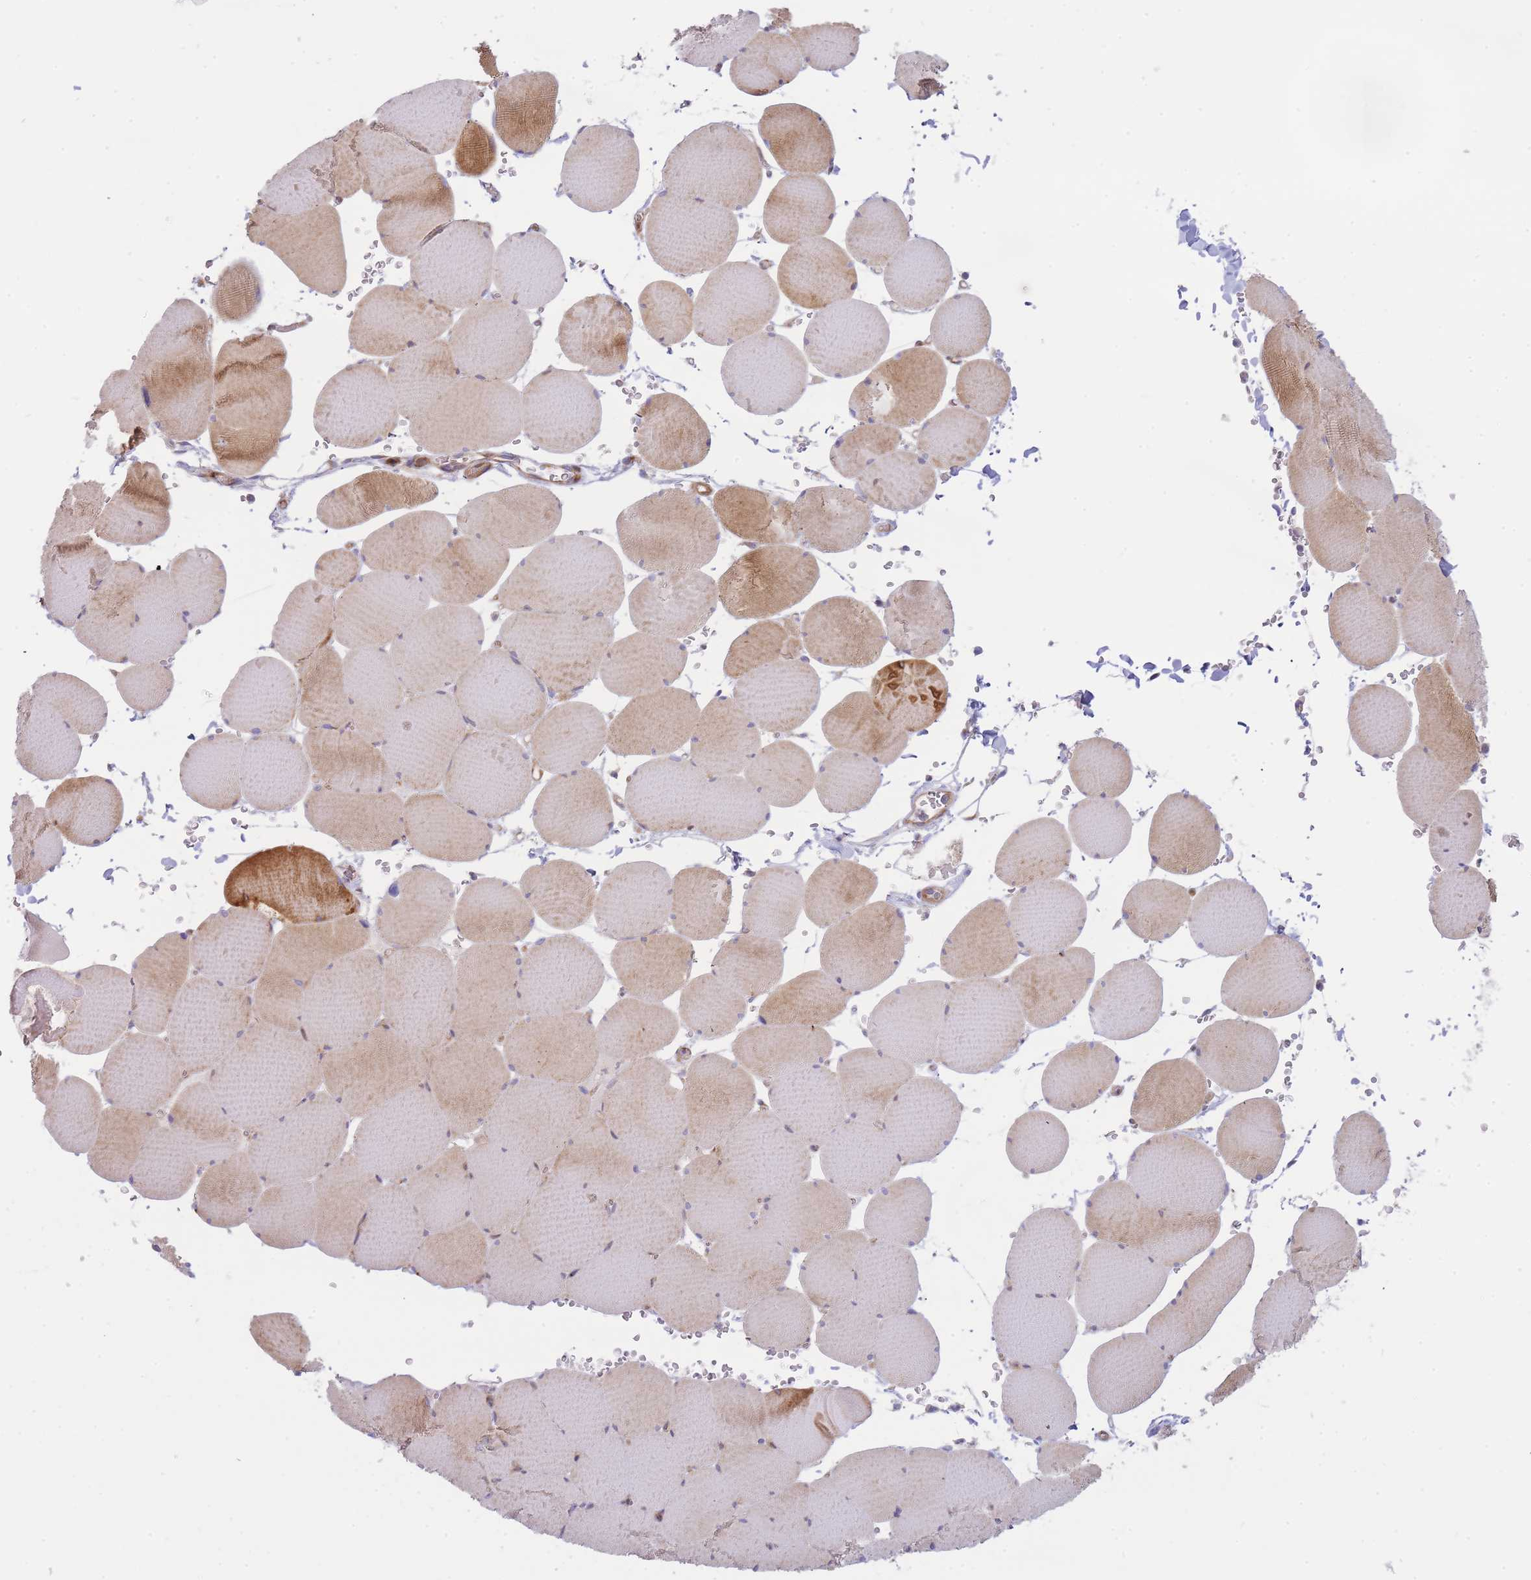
{"staining": {"intensity": "moderate", "quantity": "<25%", "location": "cytoplasmic/membranous"}, "tissue": "skeletal muscle", "cell_type": "Myocytes", "image_type": "normal", "snomed": [{"axis": "morphology", "description": "Normal tissue, NOS"}, {"axis": "topography", "description": "Skeletal muscle"}, {"axis": "topography", "description": "Head-Neck"}], "caption": "Moderate cytoplasmic/membranous staining for a protein is present in approximately <25% of myocytes of benign skeletal muscle using IHC.", "gene": "ATP5MC2", "patient": {"sex": "male", "age": 66}}